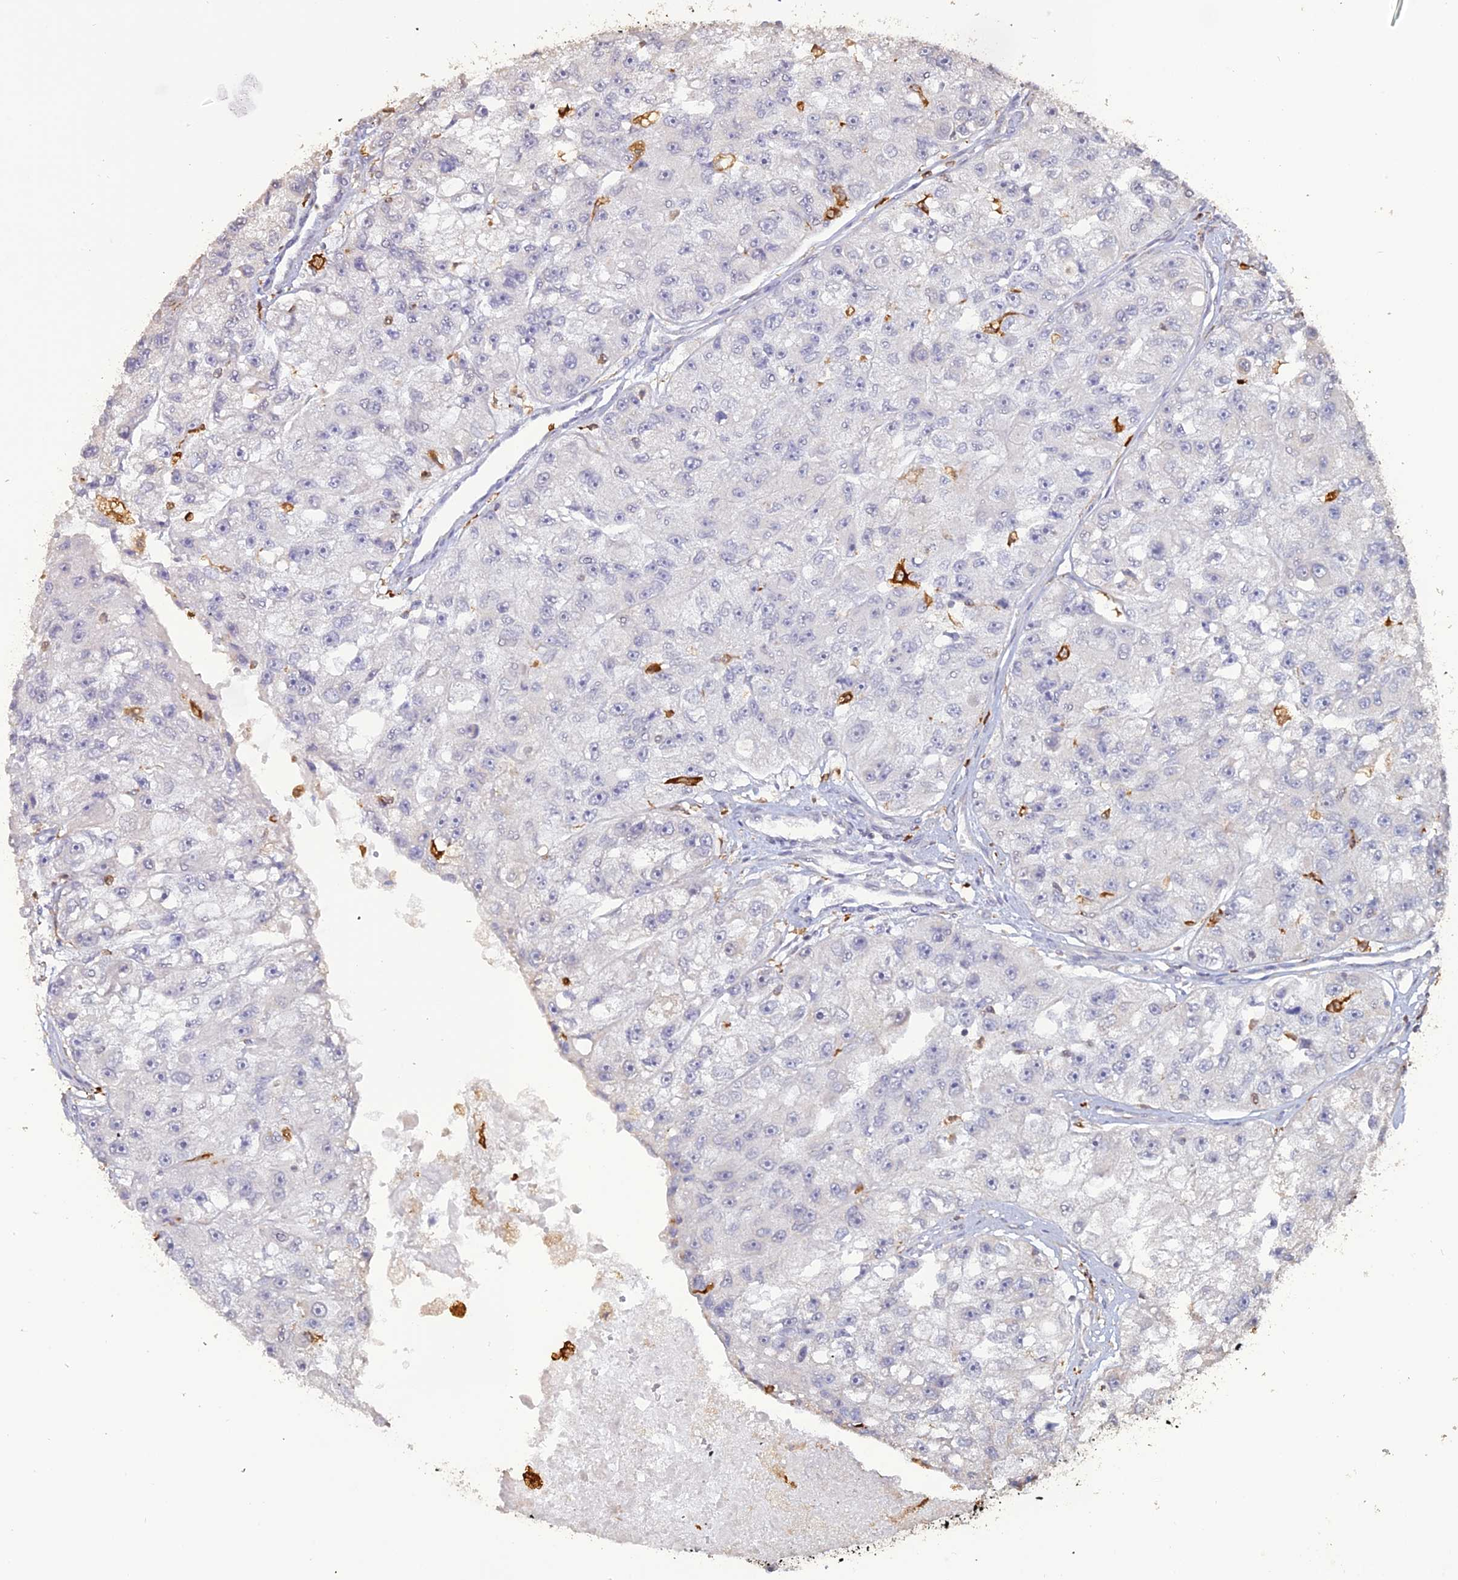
{"staining": {"intensity": "negative", "quantity": "none", "location": "none"}, "tissue": "renal cancer", "cell_type": "Tumor cells", "image_type": "cancer", "snomed": [{"axis": "morphology", "description": "Adenocarcinoma, NOS"}, {"axis": "topography", "description": "Kidney"}], "caption": "The immunohistochemistry (IHC) micrograph has no significant positivity in tumor cells of renal cancer (adenocarcinoma) tissue.", "gene": "APOBR", "patient": {"sex": "male", "age": 63}}